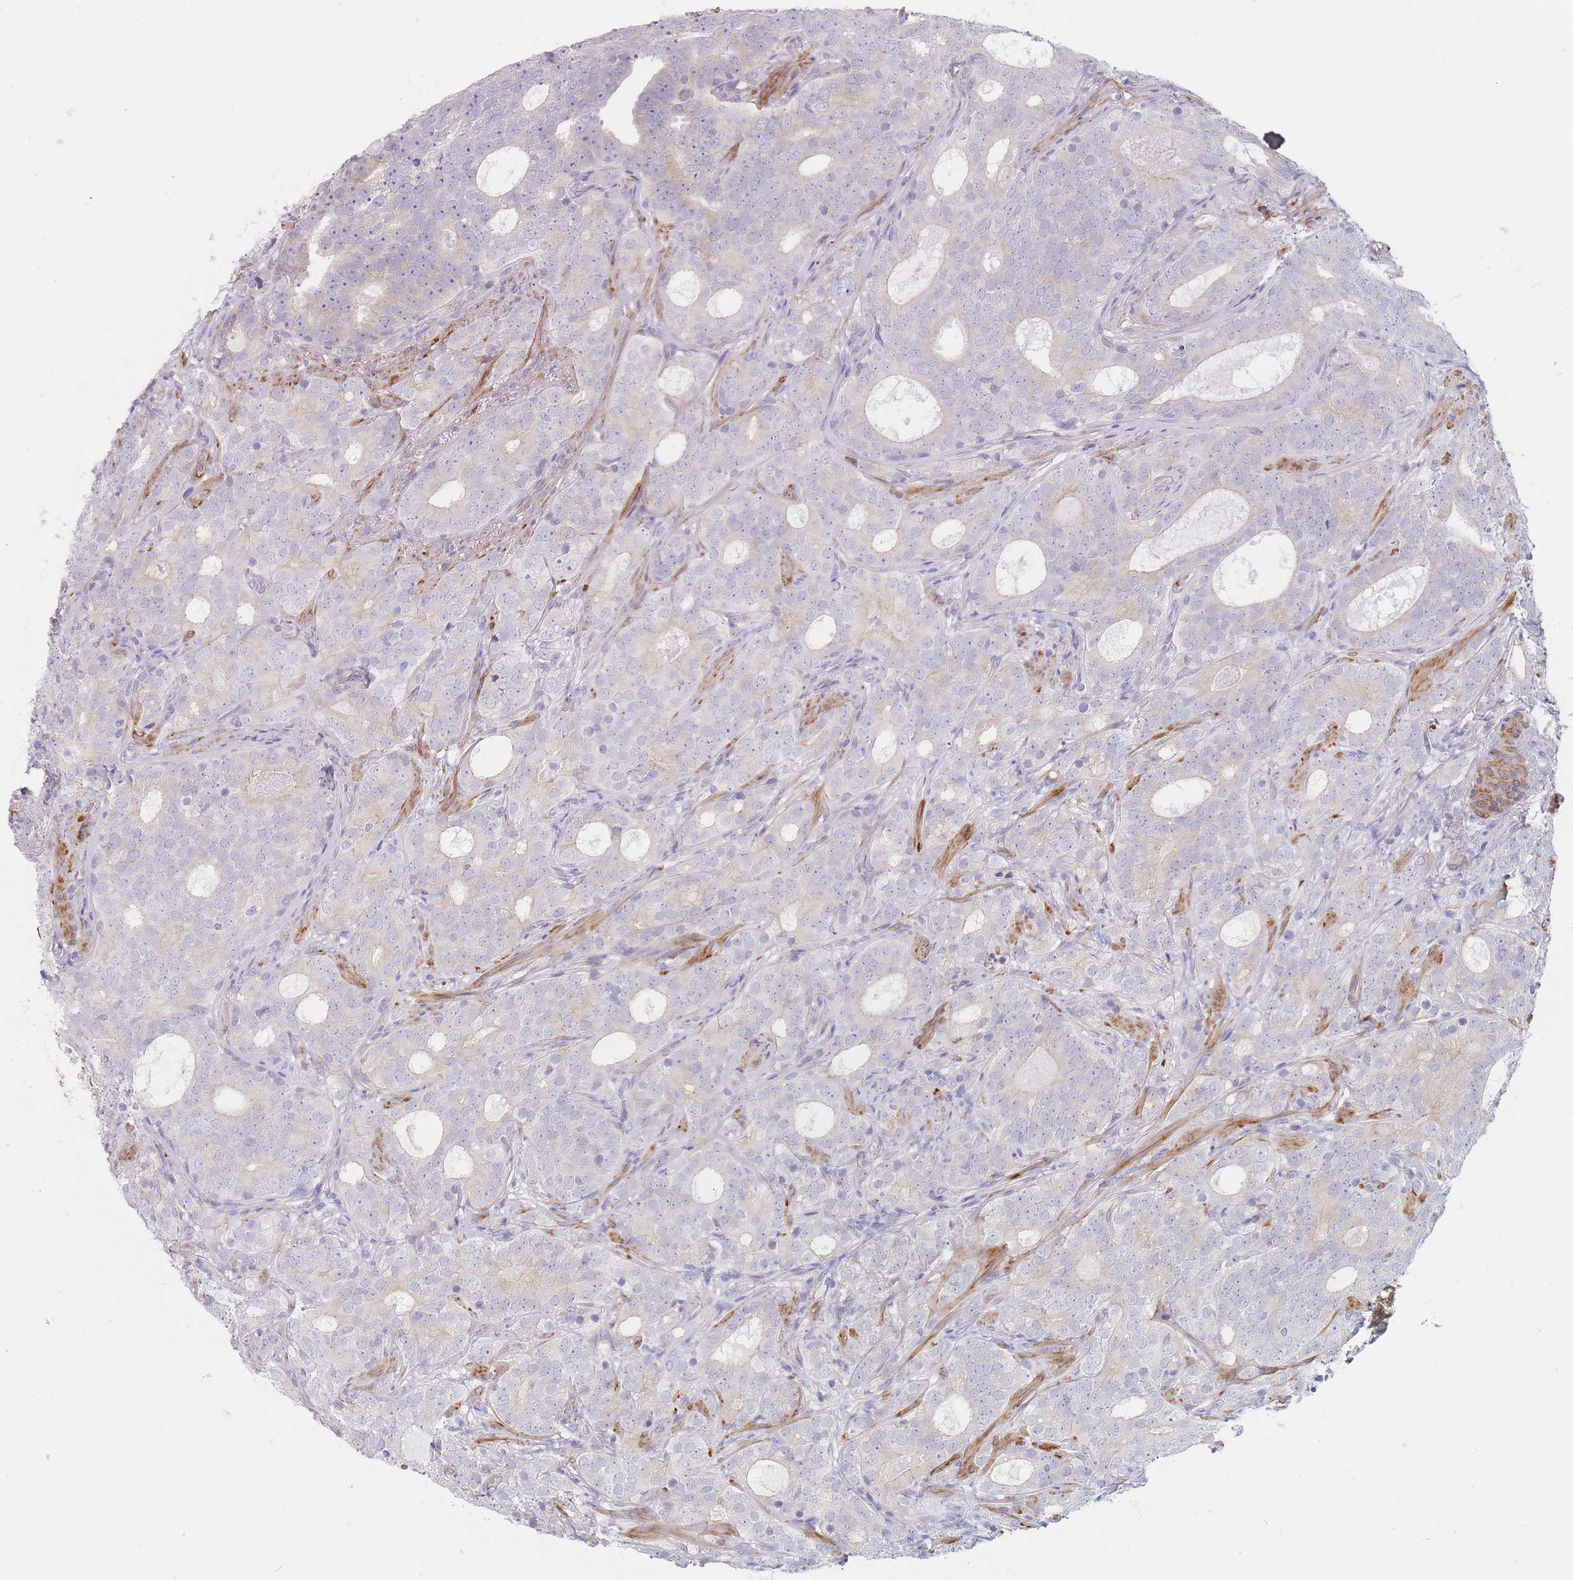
{"staining": {"intensity": "negative", "quantity": "none", "location": "none"}, "tissue": "prostate cancer", "cell_type": "Tumor cells", "image_type": "cancer", "snomed": [{"axis": "morphology", "description": "Adenocarcinoma, High grade"}, {"axis": "topography", "description": "Prostate"}], "caption": "Protein analysis of prostate high-grade adenocarcinoma exhibits no significant positivity in tumor cells.", "gene": "ERBIN", "patient": {"sex": "male", "age": 64}}